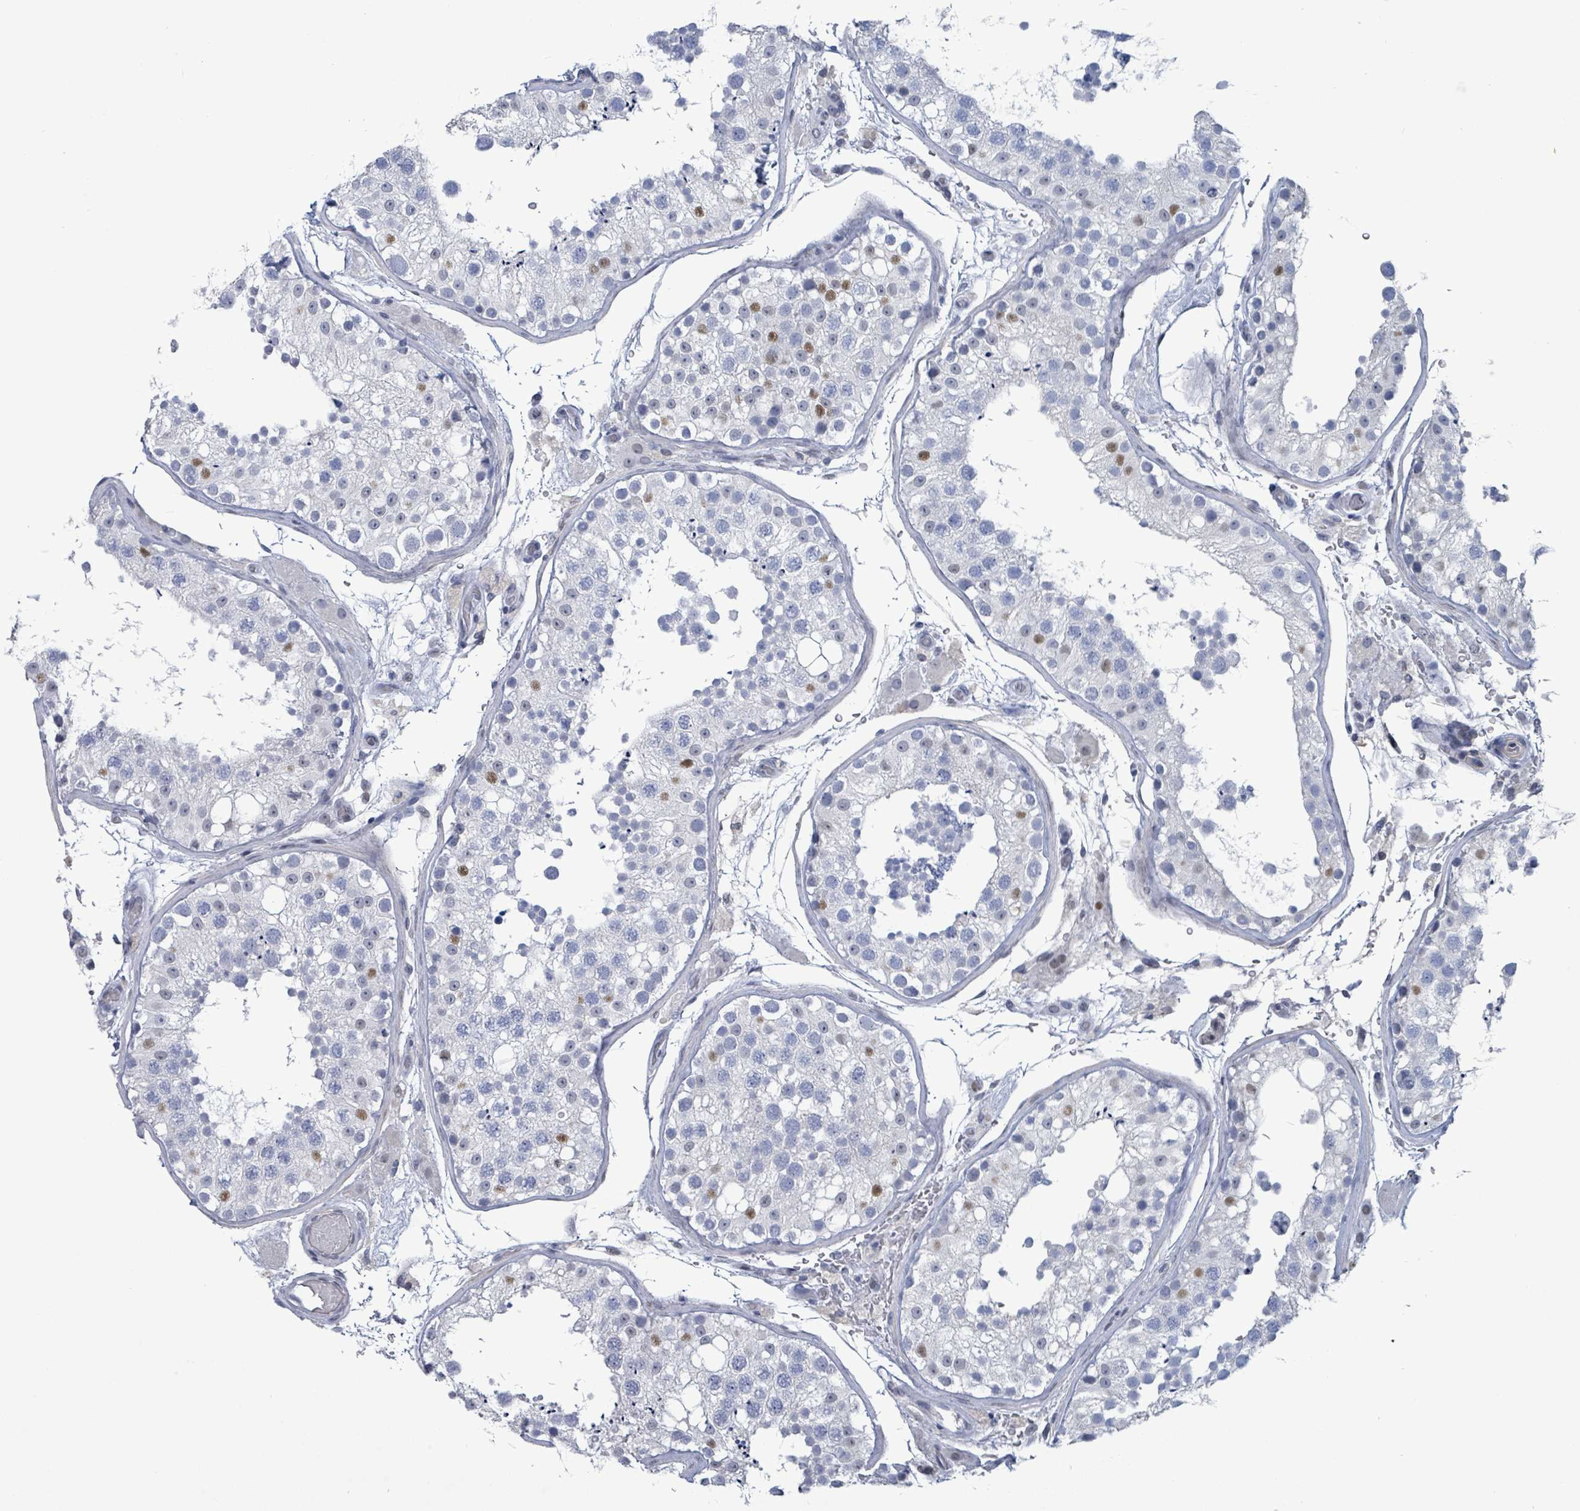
{"staining": {"intensity": "moderate", "quantity": "<25%", "location": "nuclear"}, "tissue": "testis", "cell_type": "Cells in seminiferous ducts", "image_type": "normal", "snomed": [{"axis": "morphology", "description": "Normal tissue, NOS"}, {"axis": "topography", "description": "Testis"}], "caption": "High-magnification brightfield microscopy of normal testis stained with DAB (3,3'-diaminobenzidine) (brown) and counterstained with hematoxylin (blue). cells in seminiferous ducts exhibit moderate nuclear expression is appreciated in about<25% of cells.", "gene": "NTN3", "patient": {"sex": "male", "age": 26}}